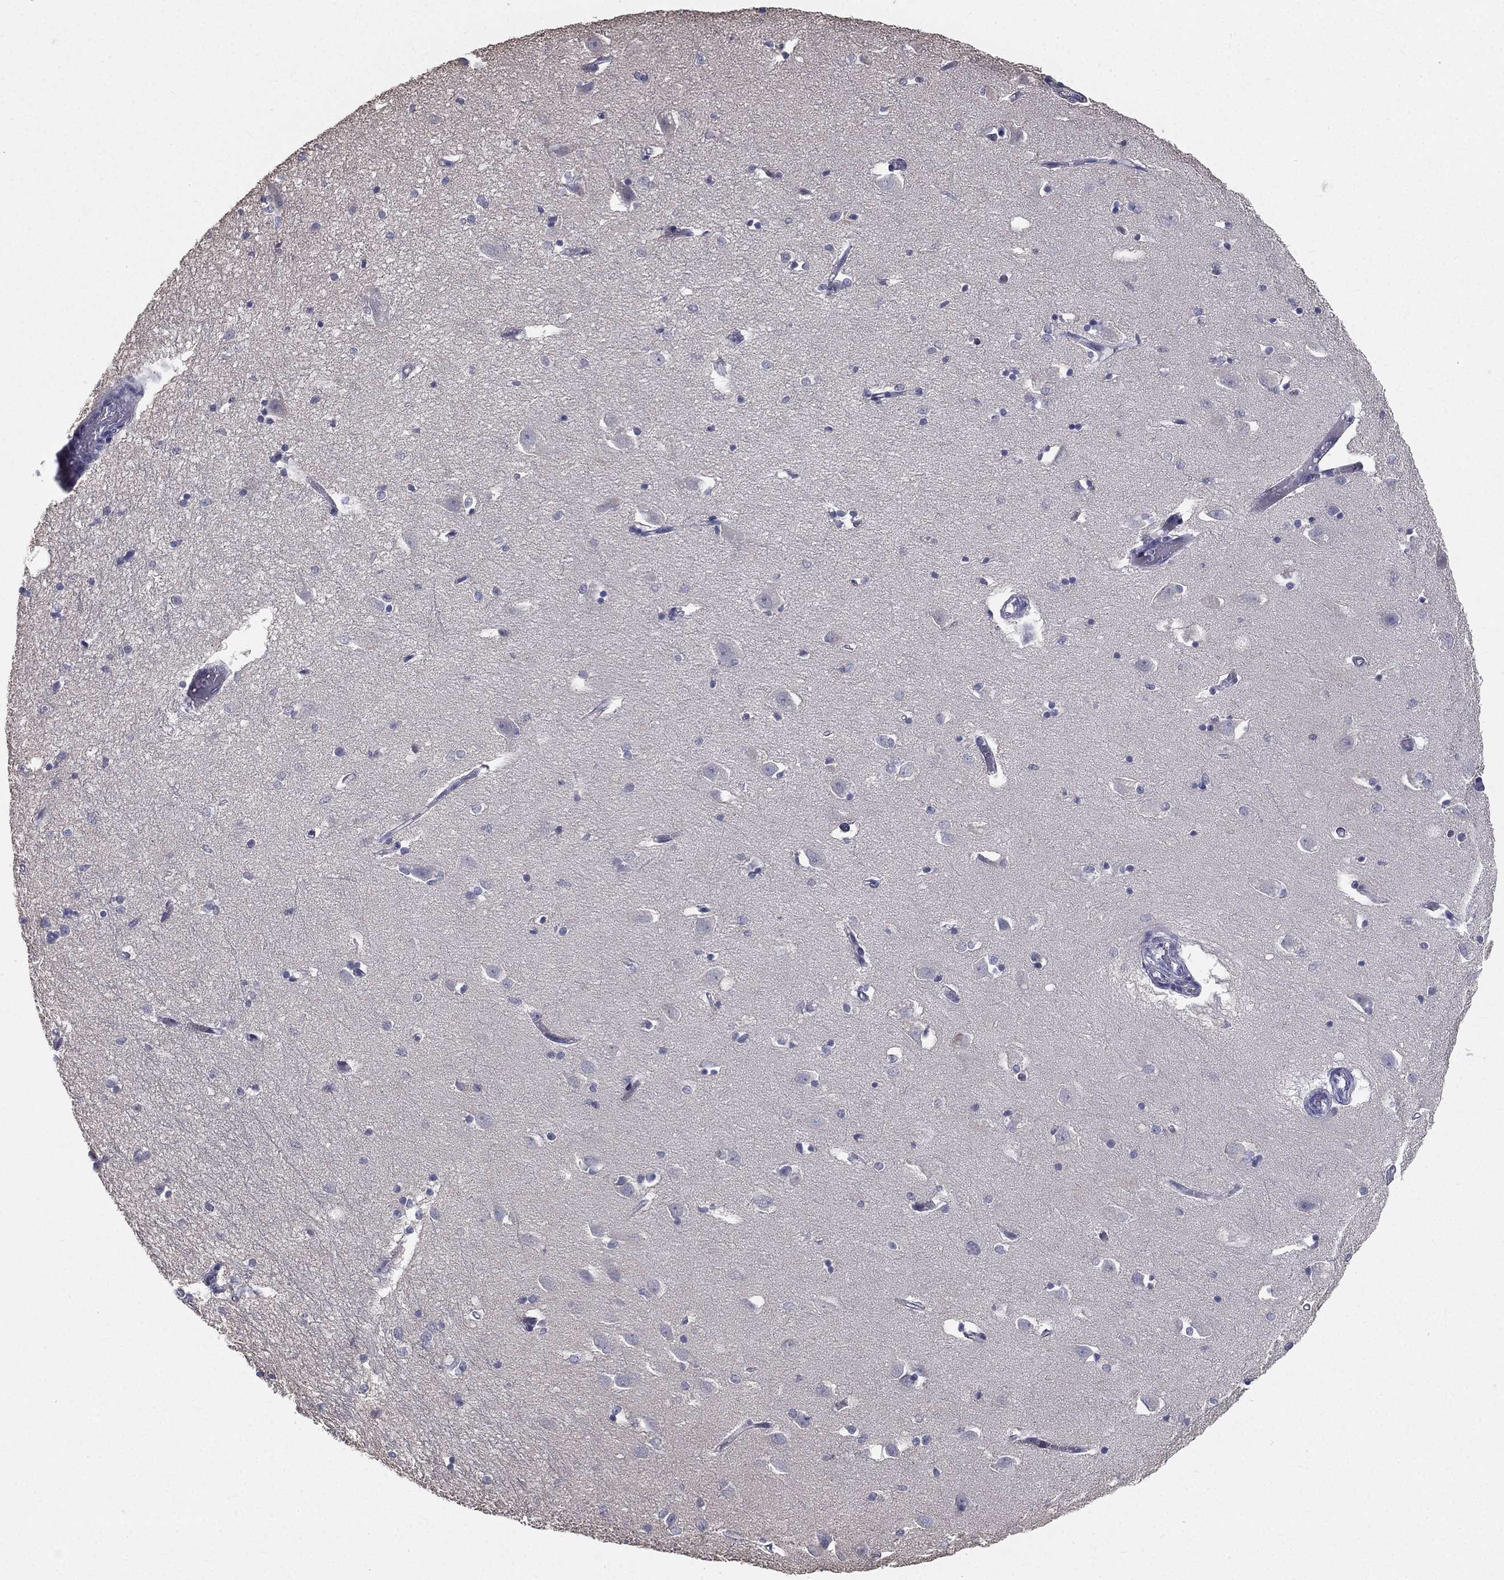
{"staining": {"intensity": "negative", "quantity": "none", "location": "none"}, "tissue": "hippocampus", "cell_type": "Glial cells", "image_type": "normal", "snomed": [{"axis": "morphology", "description": "Normal tissue, NOS"}, {"axis": "topography", "description": "Lateral ventricle wall"}, {"axis": "topography", "description": "Hippocampus"}], "caption": "High power microscopy photomicrograph of an IHC histopathology image of benign hippocampus, revealing no significant staining in glial cells.", "gene": "MUC13", "patient": {"sex": "female", "age": 63}}